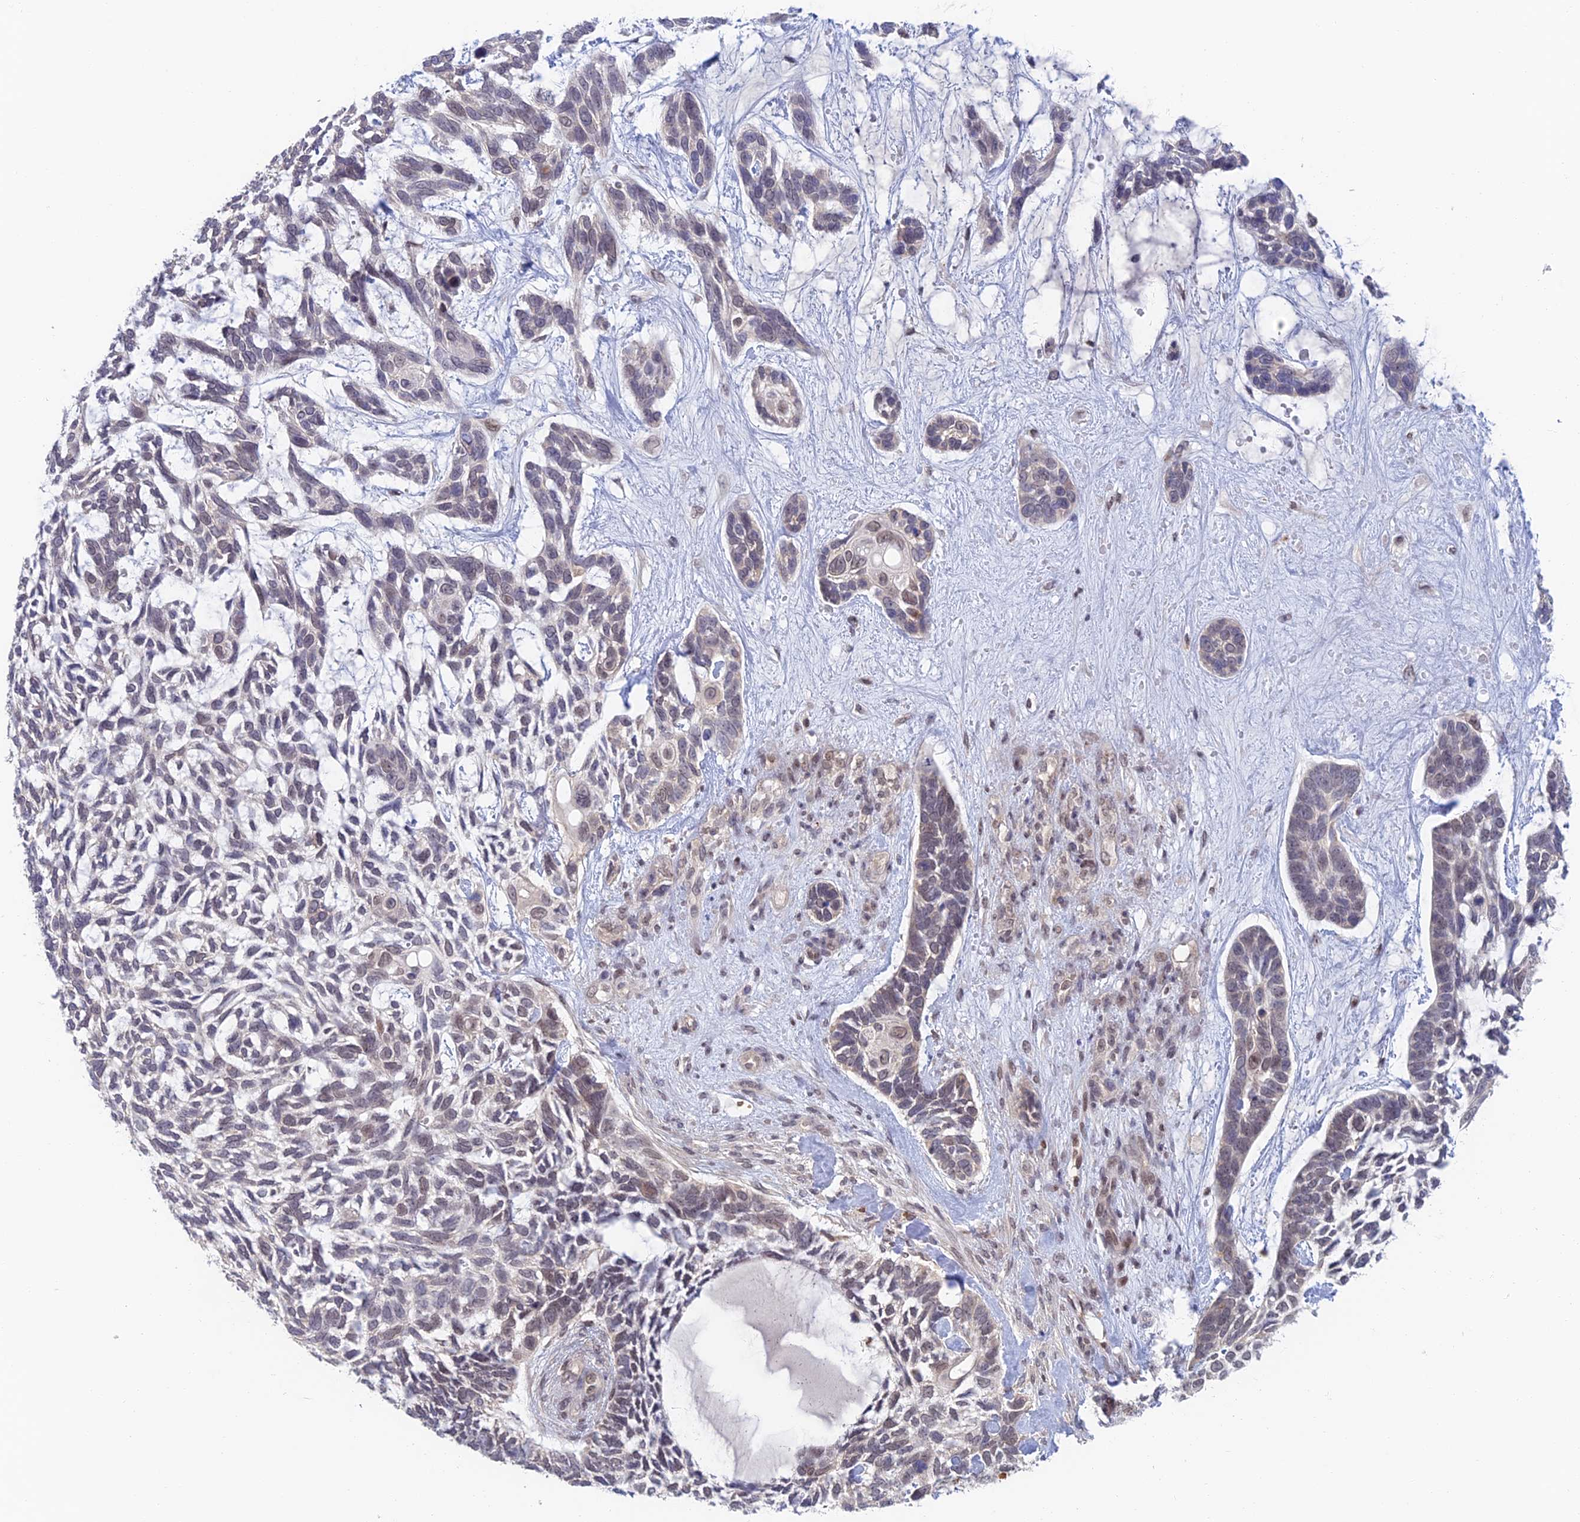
{"staining": {"intensity": "weak", "quantity": "25%-75%", "location": "nuclear"}, "tissue": "skin cancer", "cell_type": "Tumor cells", "image_type": "cancer", "snomed": [{"axis": "morphology", "description": "Basal cell carcinoma"}, {"axis": "topography", "description": "Skin"}], "caption": "This photomicrograph shows IHC staining of skin cancer (basal cell carcinoma), with low weak nuclear expression in about 25%-75% of tumor cells.", "gene": "ZUP1", "patient": {"sex": "male", "age": 88}}